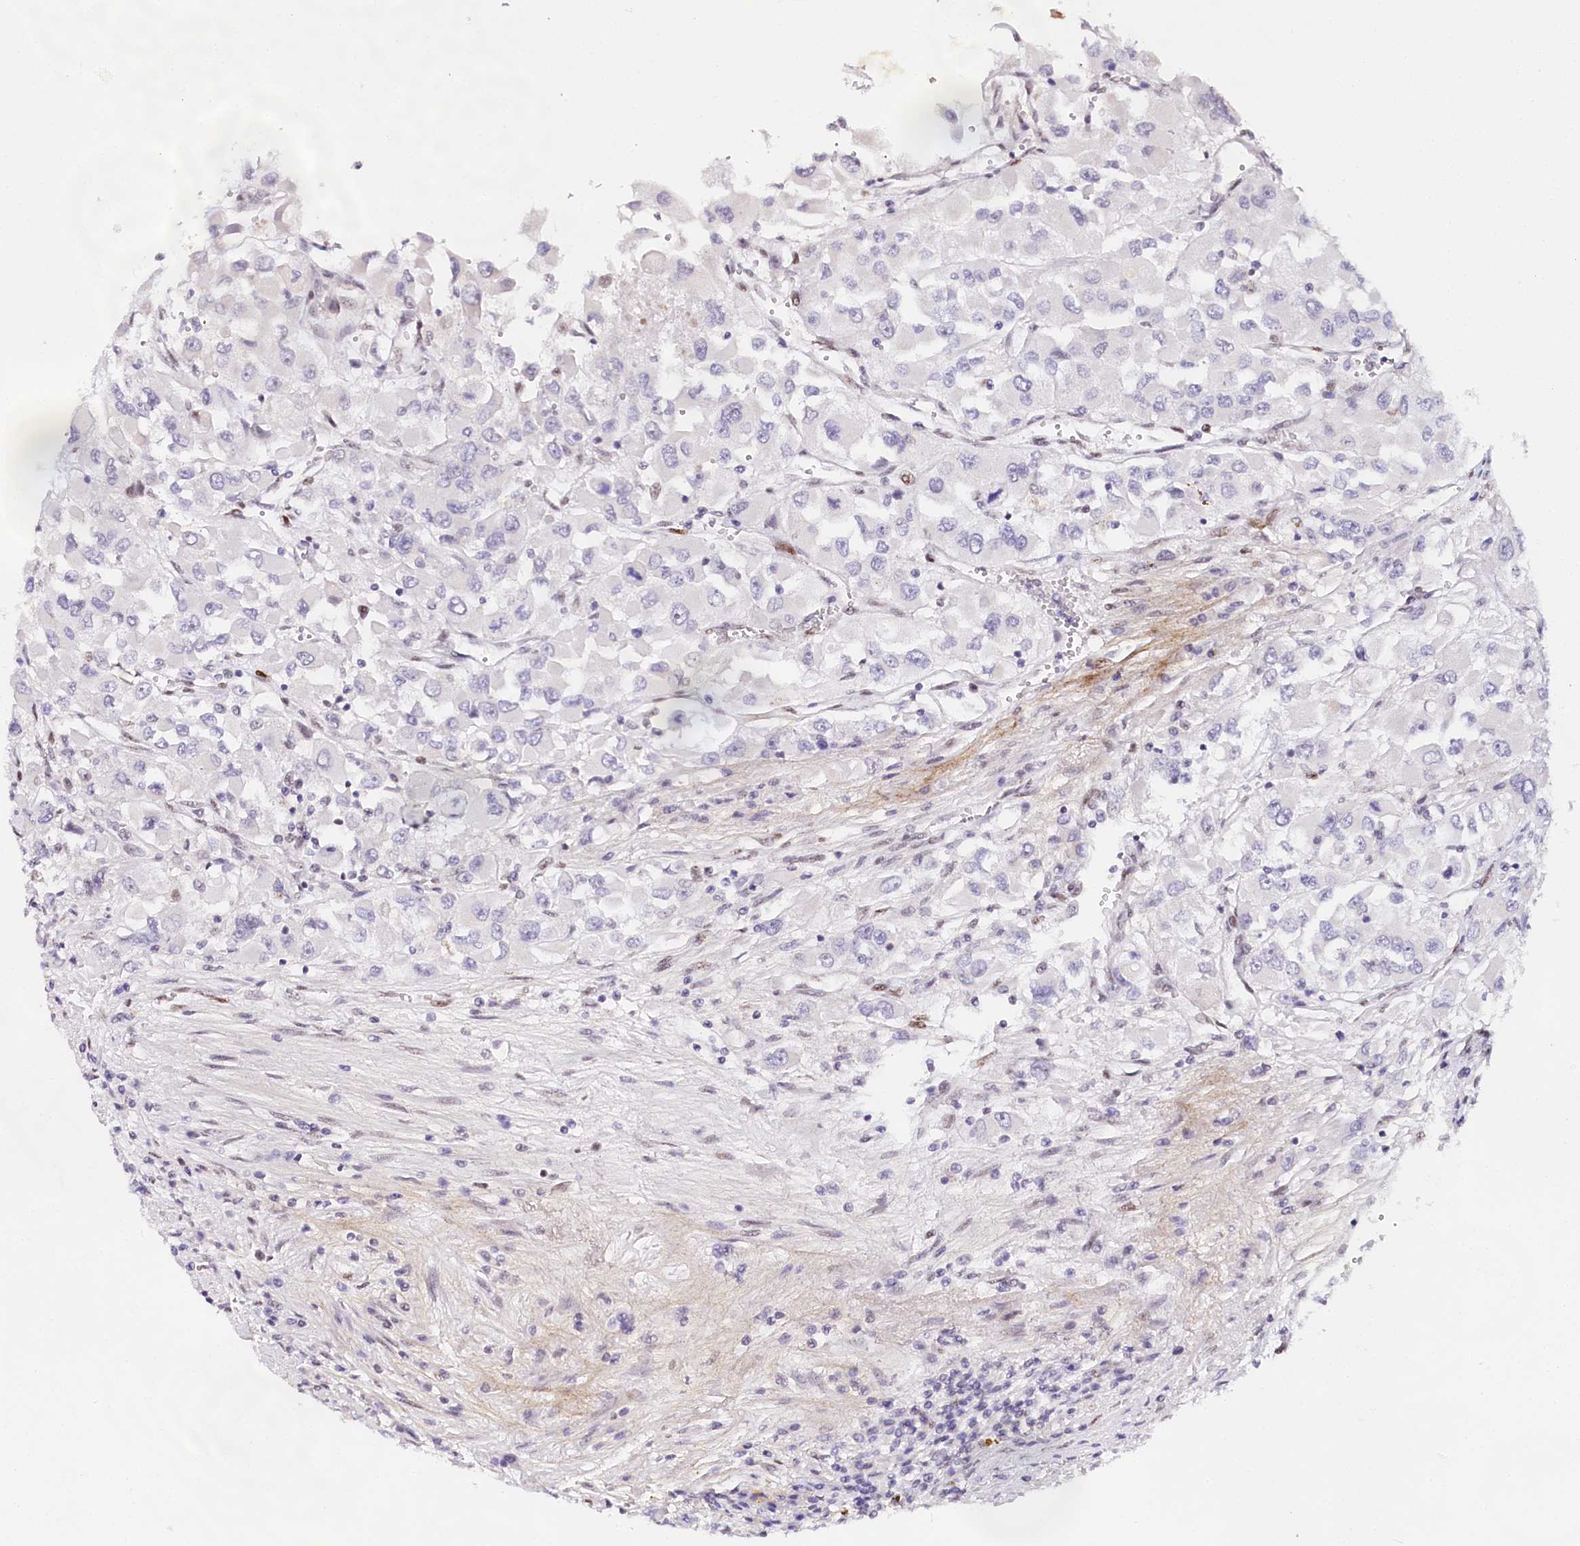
{"staining": {"intensity": "negative", "quantity": "none", "location": "none"}, "tissue": "renal cancer", "cell_type": "Tumor cells", "image_type": "cancer", "snomed": [{"axis": "morphology", "description": "Adenocarcinoma, NOS"}, {"axis": "topography", "description": "Kidney"}], "caption": "Renal cancer (adenocarcinoma) stained for a protein using immunohistochemistry displays no staining tumor cells.", "gene": "TP53", "patient": {"sex": "female", "age": 52}}